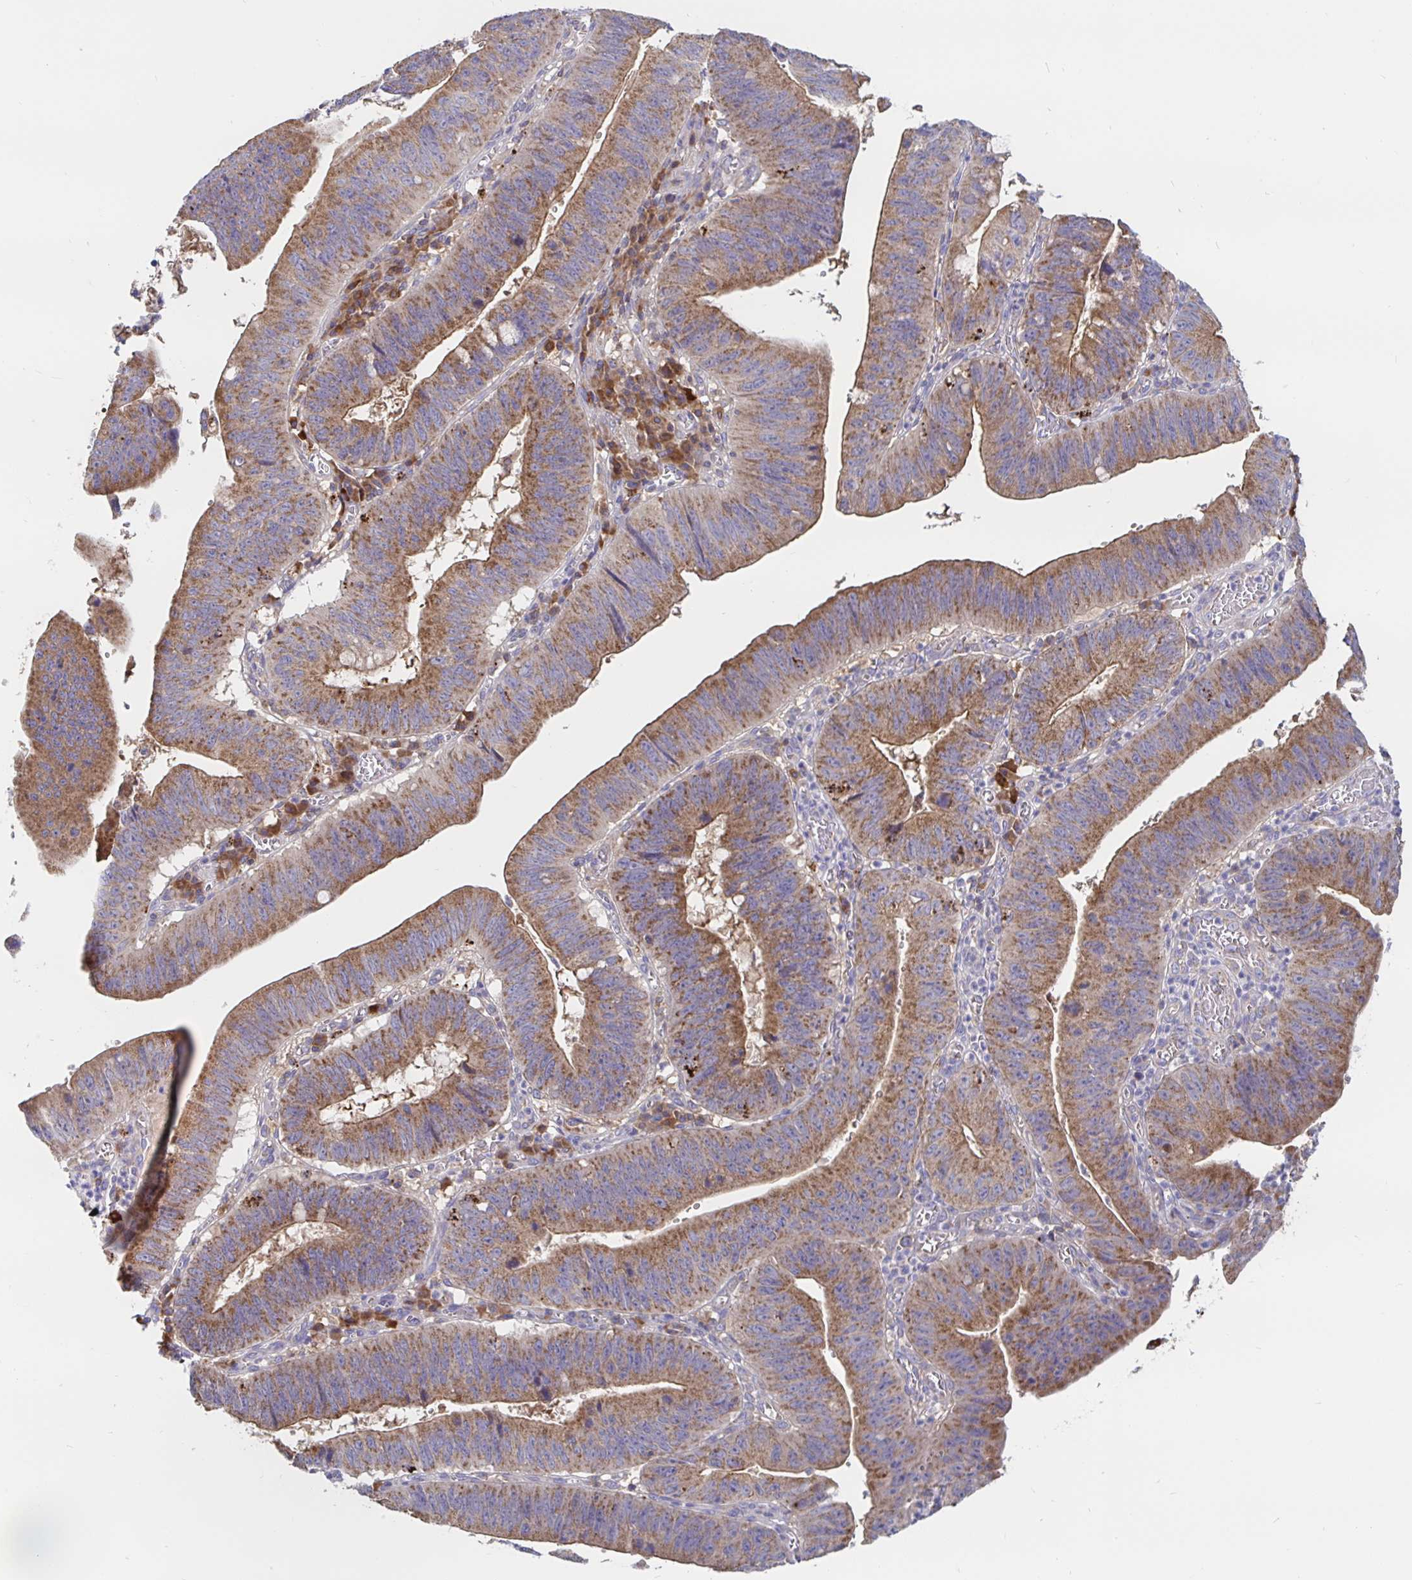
{"staining": {"intensity": "moderate", "quantity": ">75%", "location": "cytoplasmic/membranous"}, "tissue": "stomach cancer", "cell_type": "Tumor cells", "image_type": "cancer", "snomed": [{"axis": "morphology", "description": "Adenocarcinoma, NOS"}, {"axis": "topography", "description": "Stomach"}], "caption": "Stomach cancer (adenocarcinoma) tissue reveals moderate cytoplasmic/membranous positivity in about >75% of tumor cells, visualized by immunohistochemistry. Immunohistochemistry (ihc) stains the protein in brown and the nuclei are stained blue.", "gene": "PRDX3", "patient": {"sex": "male", "age": 59}}